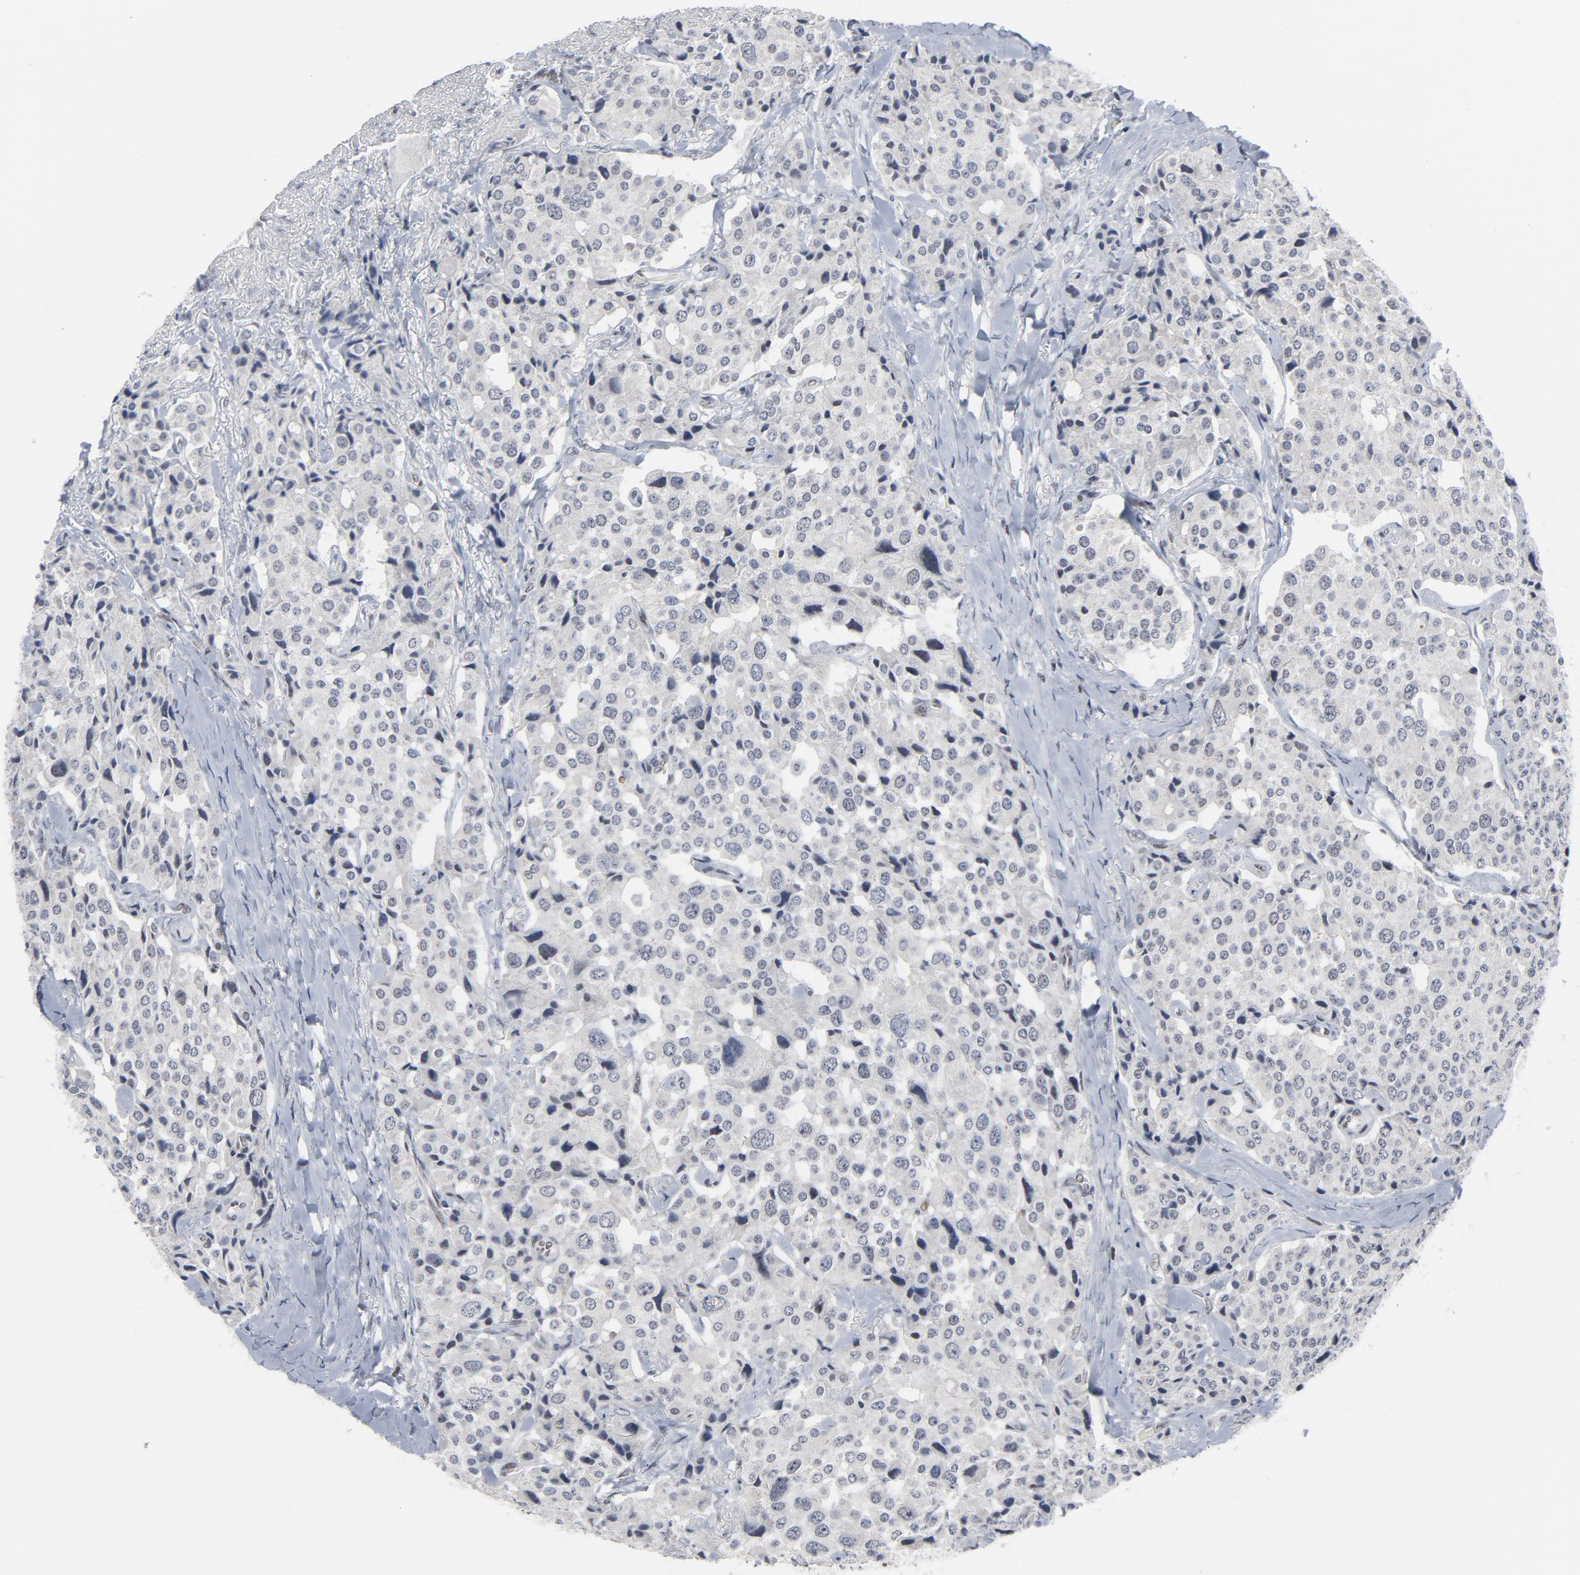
{"staining": {"intensity": "negative", "quantity": "none", "location": "none"}, "tissue": "carcinoid", "cell_type": "Tumor cells", "image_type": "cancer", "snomed": [{"axis": "morphology", "description": "Carcinoid, malignant, NOS"}, {"axis": "topography", "description": "Colon"}], "caption": "High power microscopy photomicrograph of an immunohistochemistry image of carcinoid, revealing no significant positivity in tumor cells. The staining is performed using DAB (3,3'-diaminobenzidine) brown chromogen with nuclei counter-stained in using hematoxylin.", "gene": "GABPA", "patient": {"sex": "female", "age": 61}}